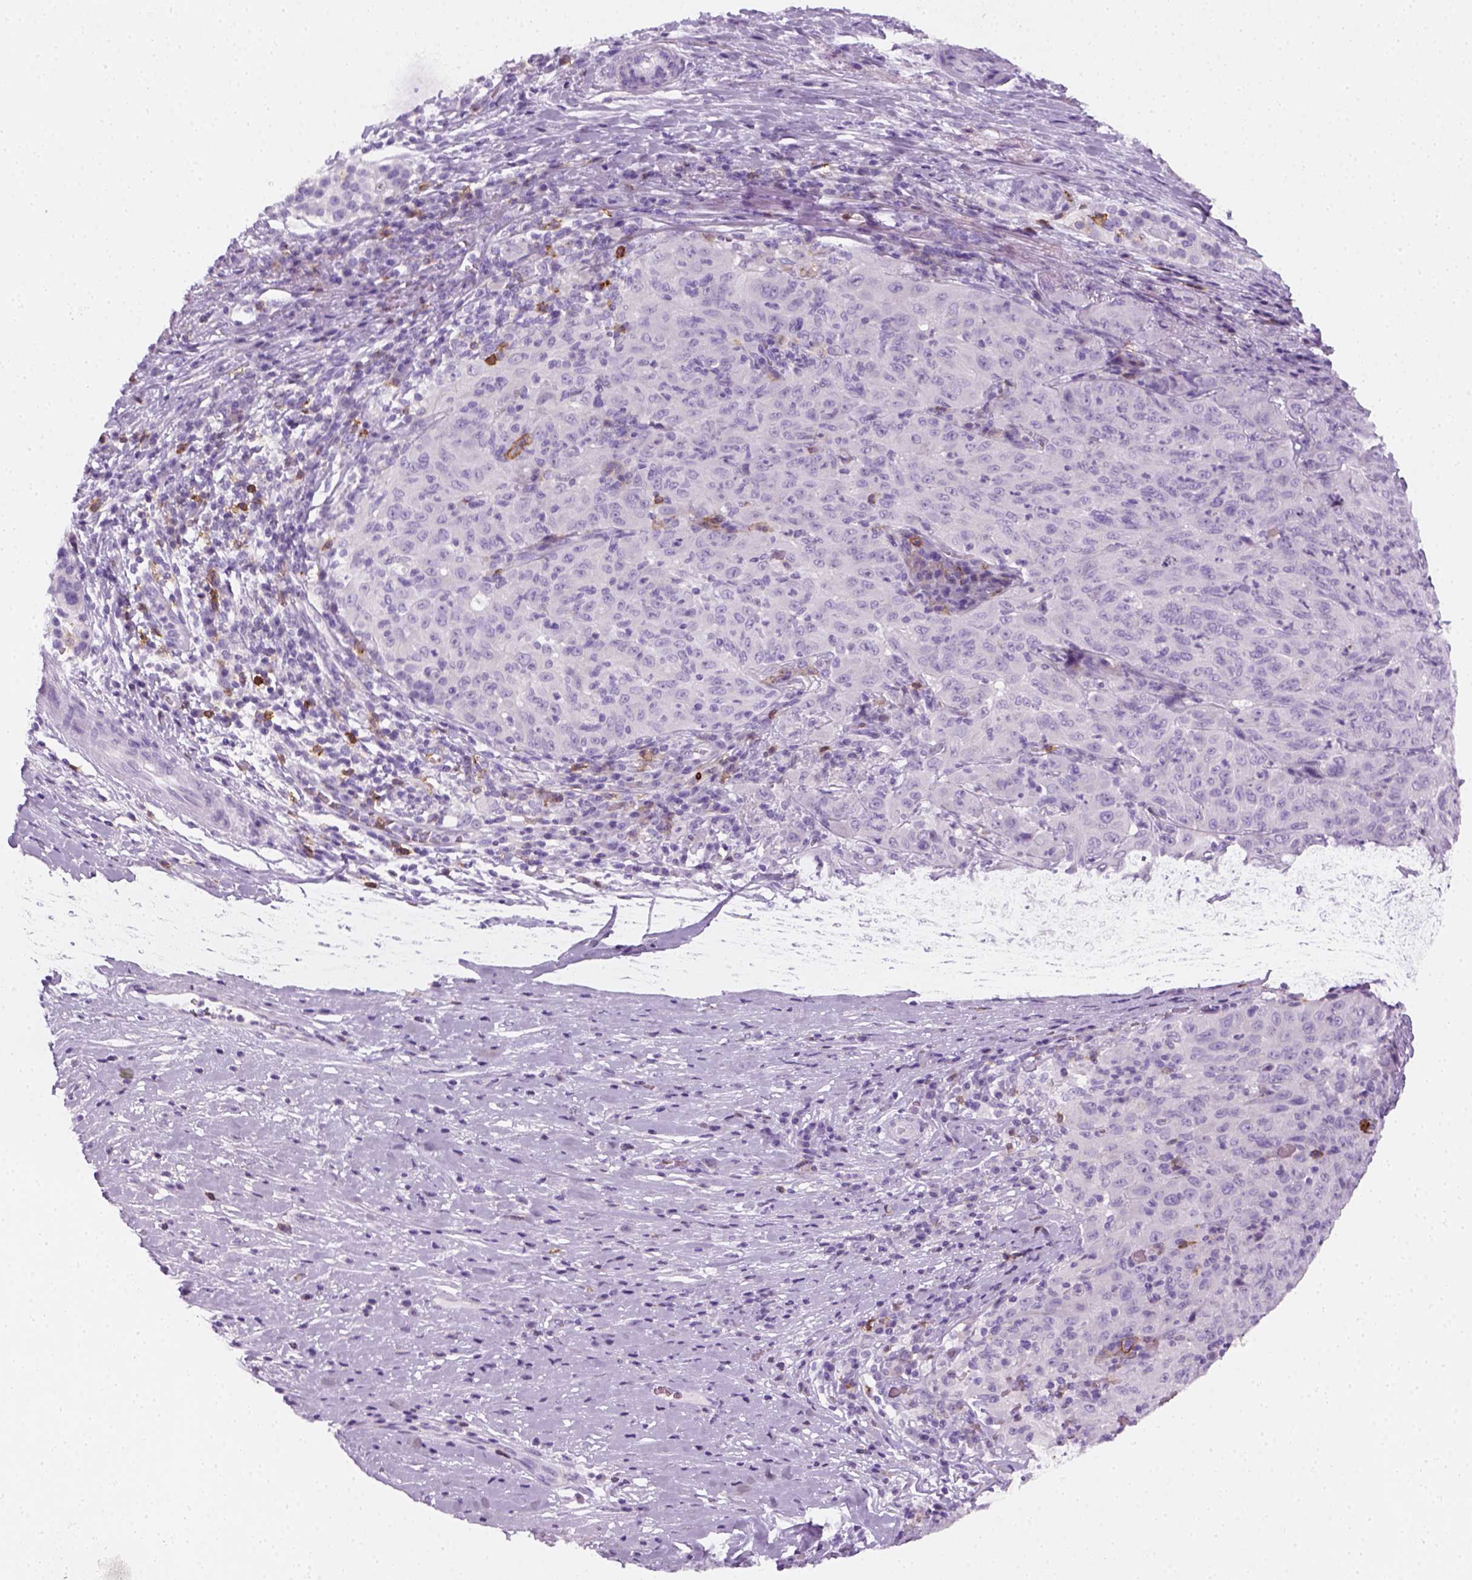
{"staining": {"intensity": "negative", "quantity": "none", "location": "none"}, "tissue": "pancreatic cancer", "cell_type": "Tumor cells", "image_type": "cancer", "snomed": [{"axis": "morphology", "description": "Adenocarcinoma, NOS"}, {"axis": "topography", "description": "Pancreas"}], "caption": "Human pancreatic adenocarcinoma stained for a protein using immunohistochemistry (IHC) shows no staining in tumor cells.", "gene": "AQP3", "patient": {"sex": "male", "age": 63}}